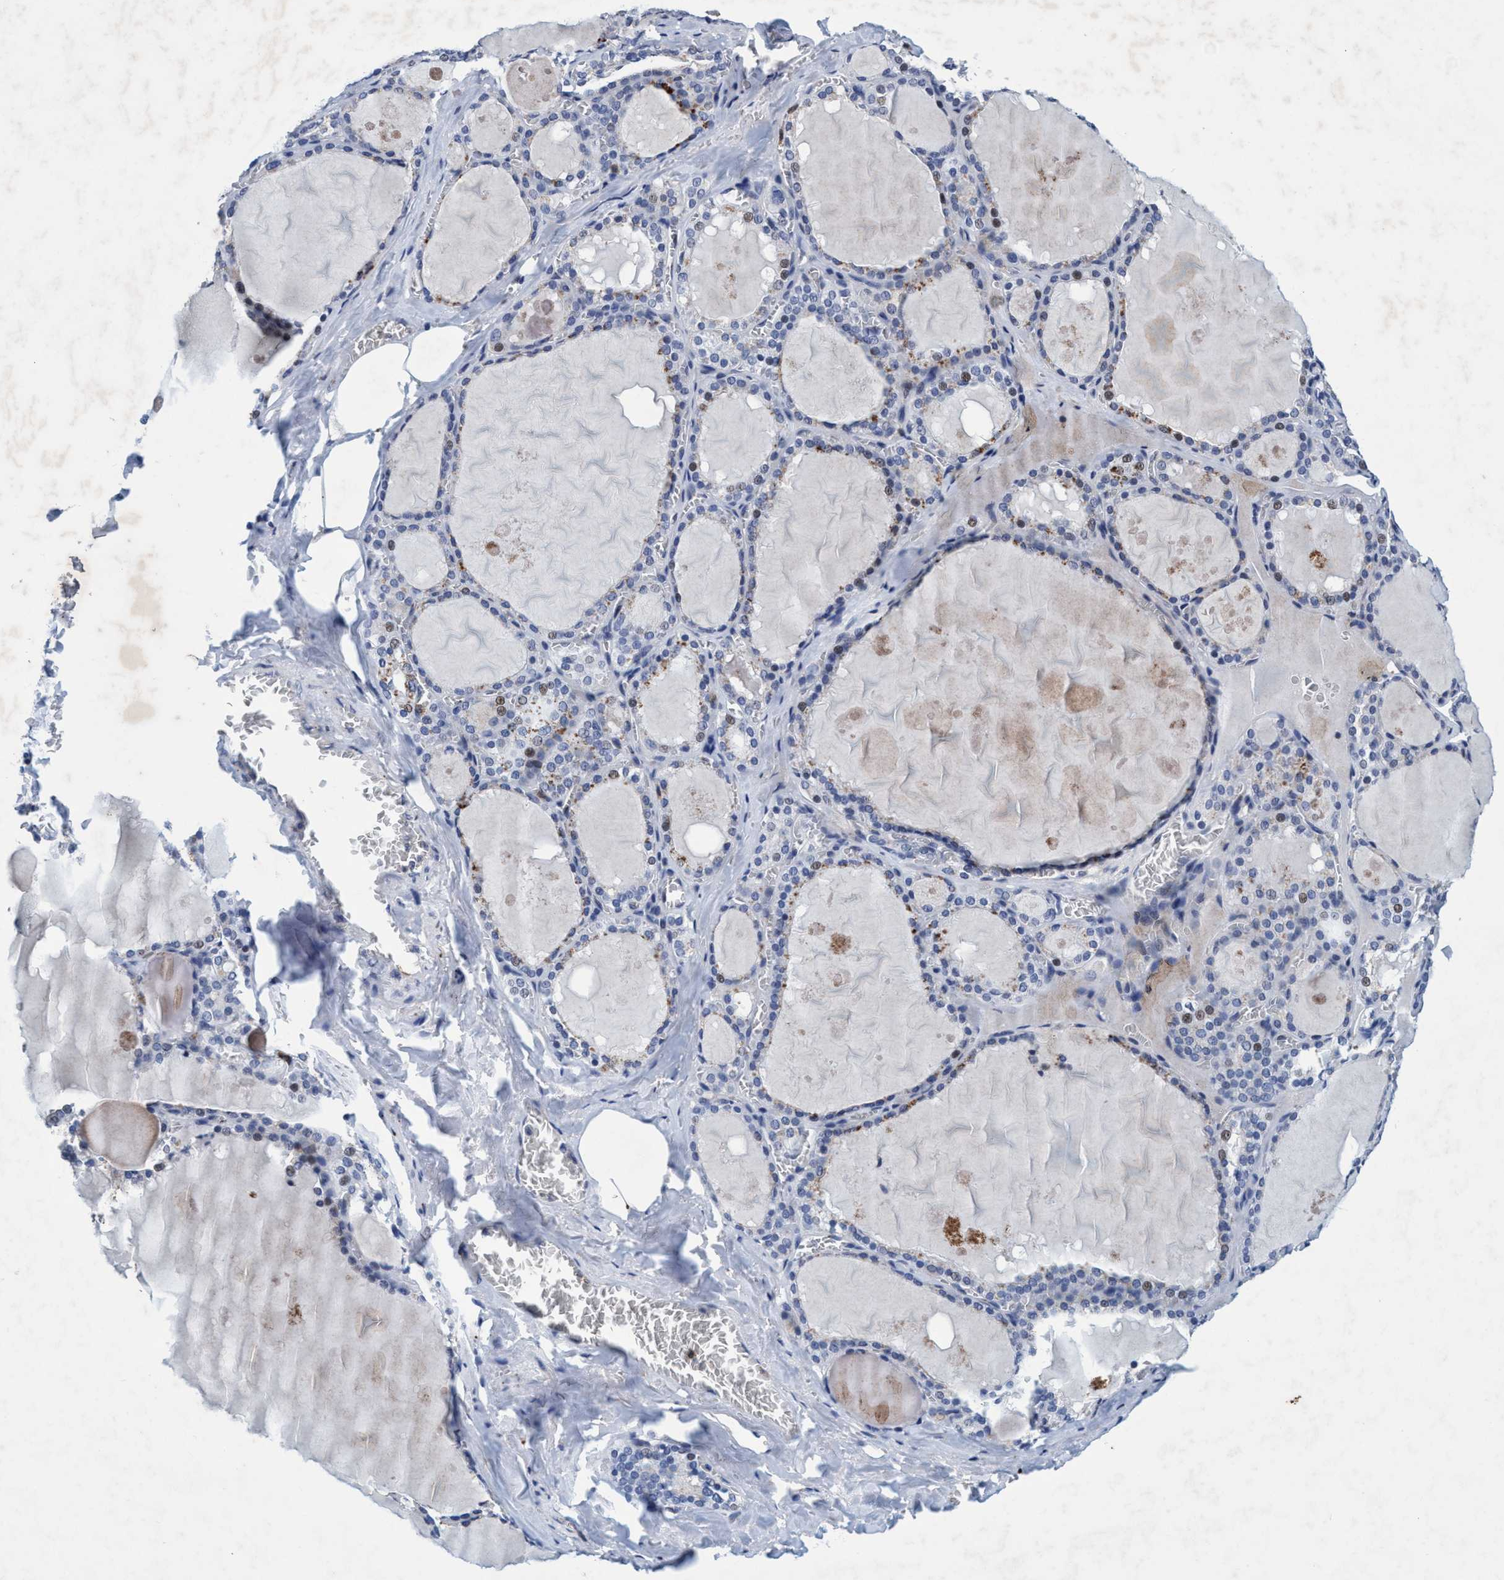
{"staining": {"intensity": "weak", "quantity": "<25%", "location": "cytoplasmic/membranous,nuclear"}, "tissue": "thyroid gland", "cell_type": "Glandular cells", "image_type": "normal", "snomed": [{"axis": "morphology", "description": "Normal tissue, NOS"}, {"axis": "topography", "description": "Thyroid gland"}], "caption": "The histopathology image shows no significant expression in glandular cells of thyroid gland. The staining is performed using DAB brown chromogen with nuclei counter-stained in using hematoxylin.", "gene": "GRB14", "patient": {"sex": "male", "age": 56}}